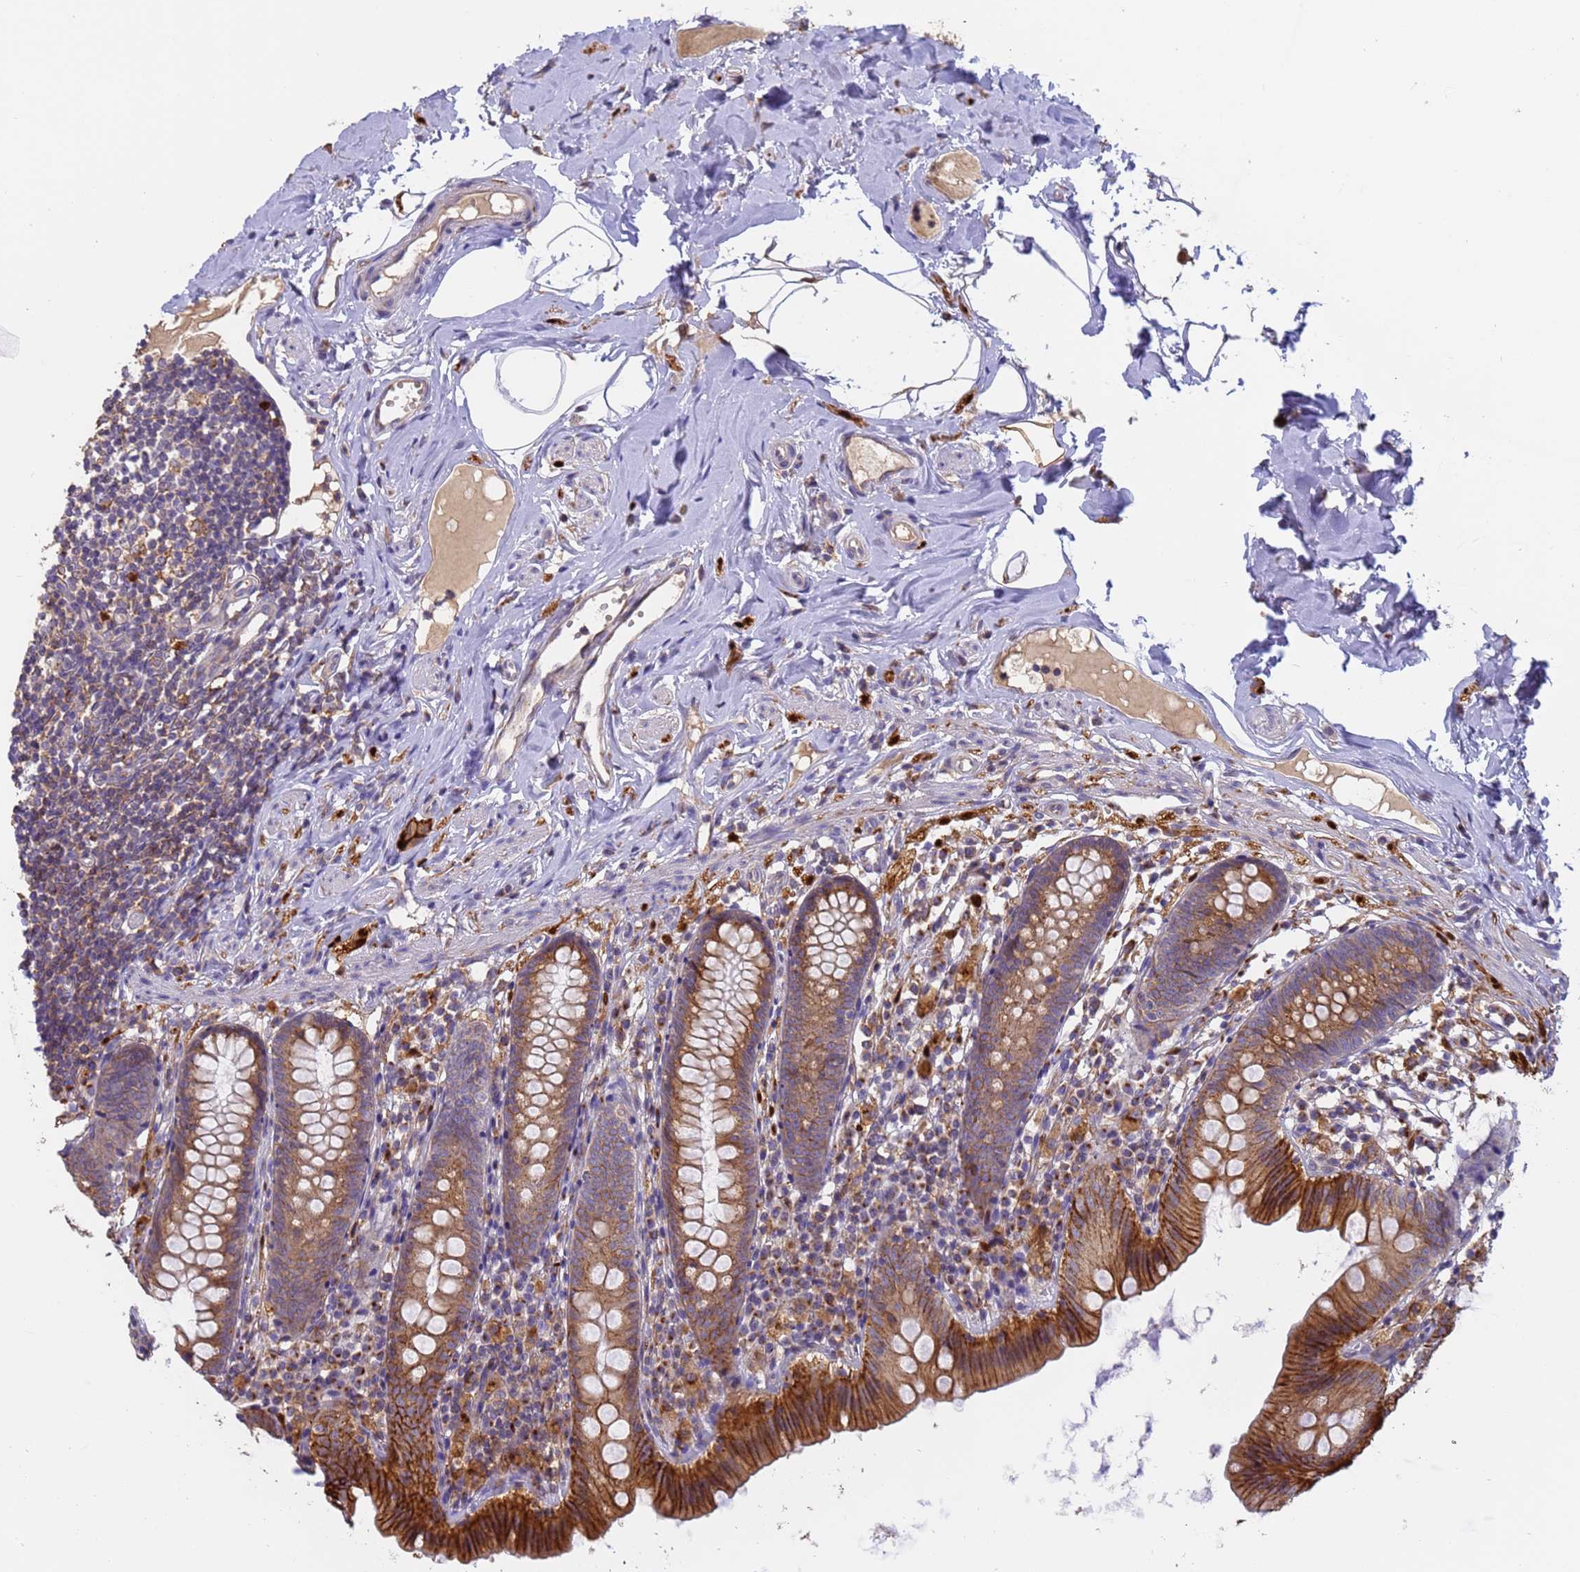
{"staining": {"intensity": "strong", "quantity": "25%-75%", "location": "cytoplasmic/membranous"}, "tissue": "appendix", "cell_type": "Glandular cells", "image_type": "normal", "snomed": [{"axis": "morphology", "description": "Normal tissue, NOS"}, {"axis": "topography", "description": "Appendix"}], "caption": "Normal appendix exhibits strong cytoplasmic/membranous positivity in about 25%-75% of glandular cells.", "gene": "M6PR", "patient": {"sex": "male", "age": 52}}